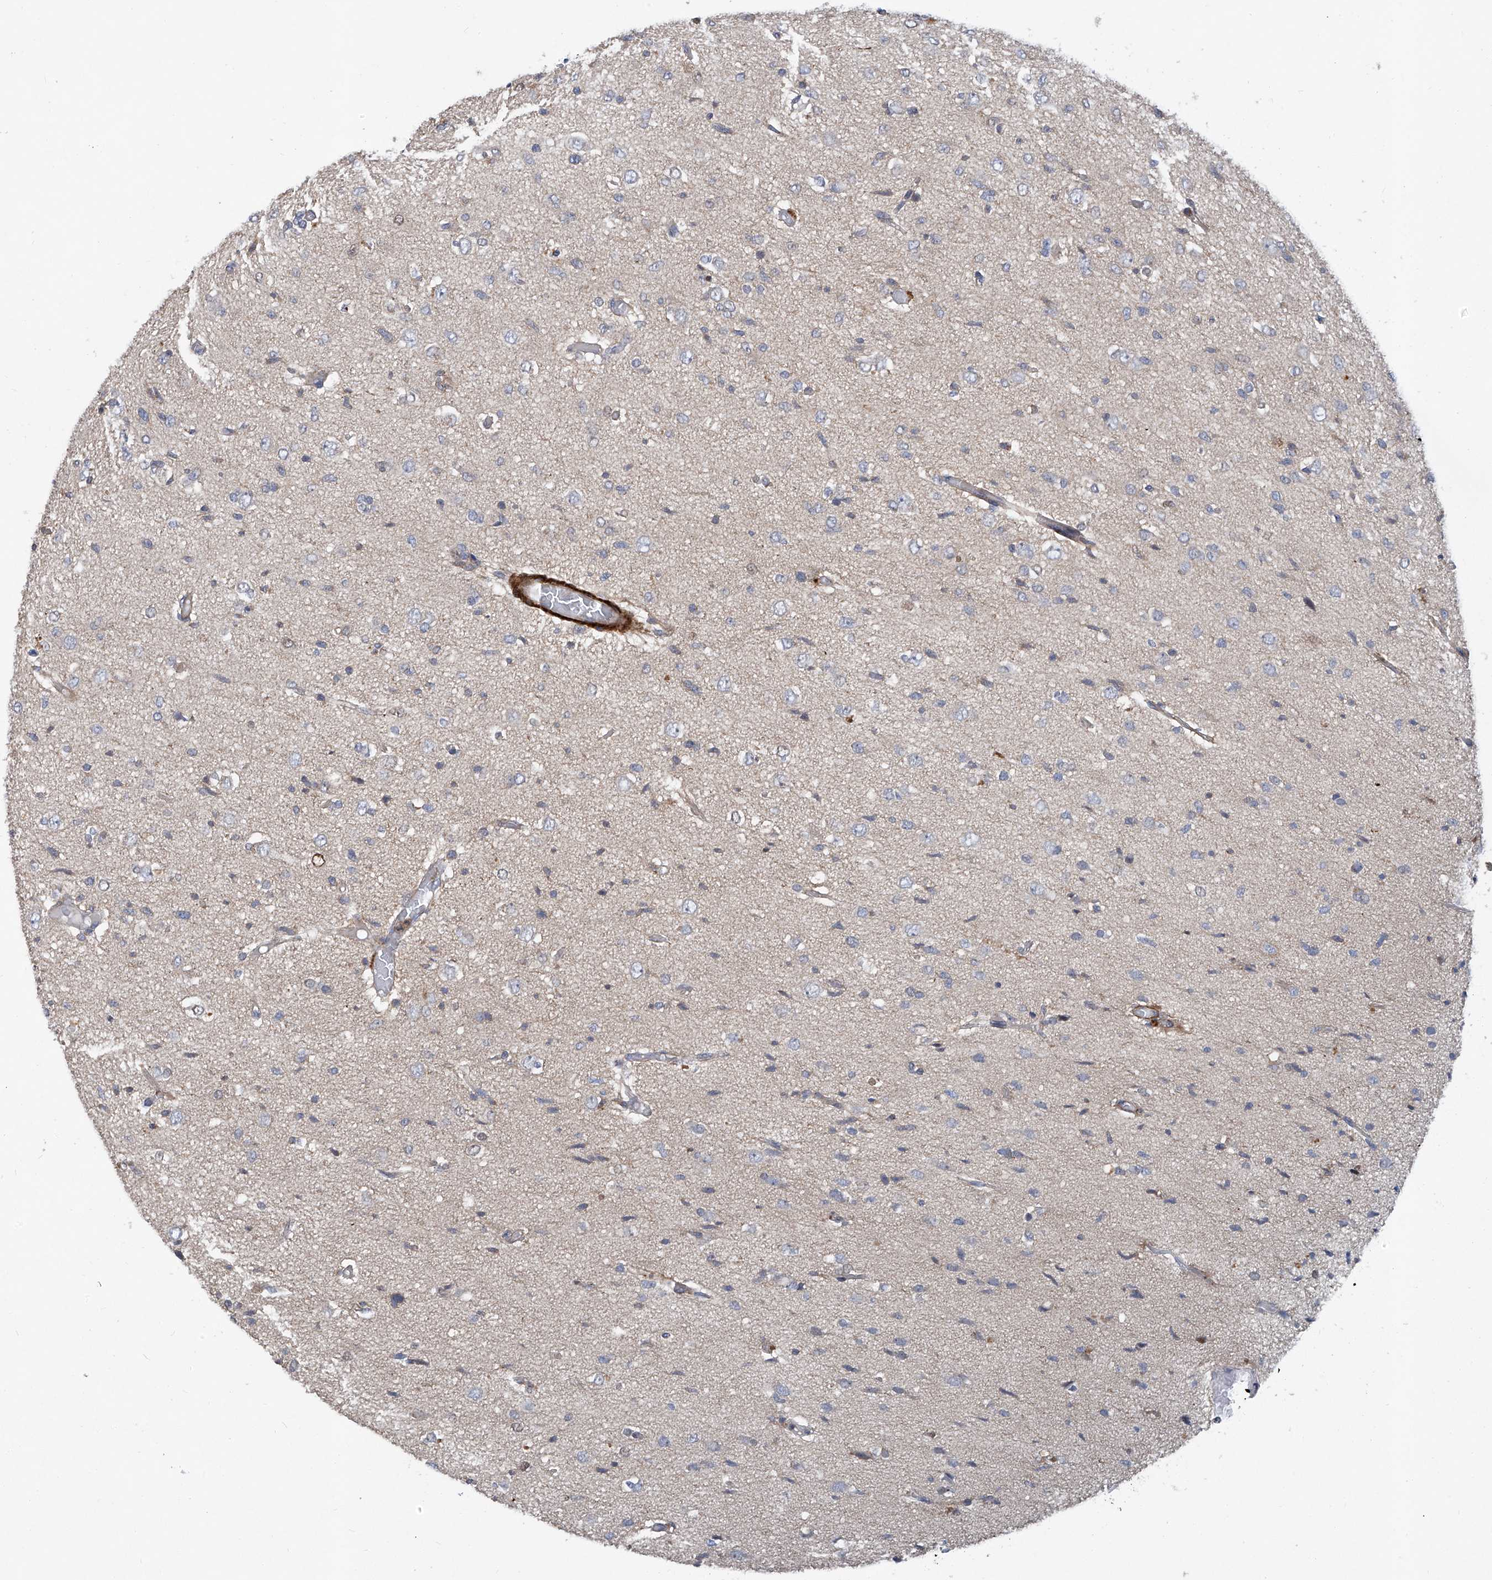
{"staining": {"intensity": "negative", "quantity": "none", "location": "none"}, "tissue": "glioma", "cell_type": "Tumor cells", "image_type": "cancer", "snomed": [{"axis": "morphology", "description": "Glioma, malignant, High grade"}, {"axis": "topography", "description": "Brain"}], "caption": "Immunohistochemical staining of malignant glioma (high-grade) exhibits no significant expression in tumor cells.", "gene": "NT5C3A", "patient": {"sex": "female", "age": 59}}